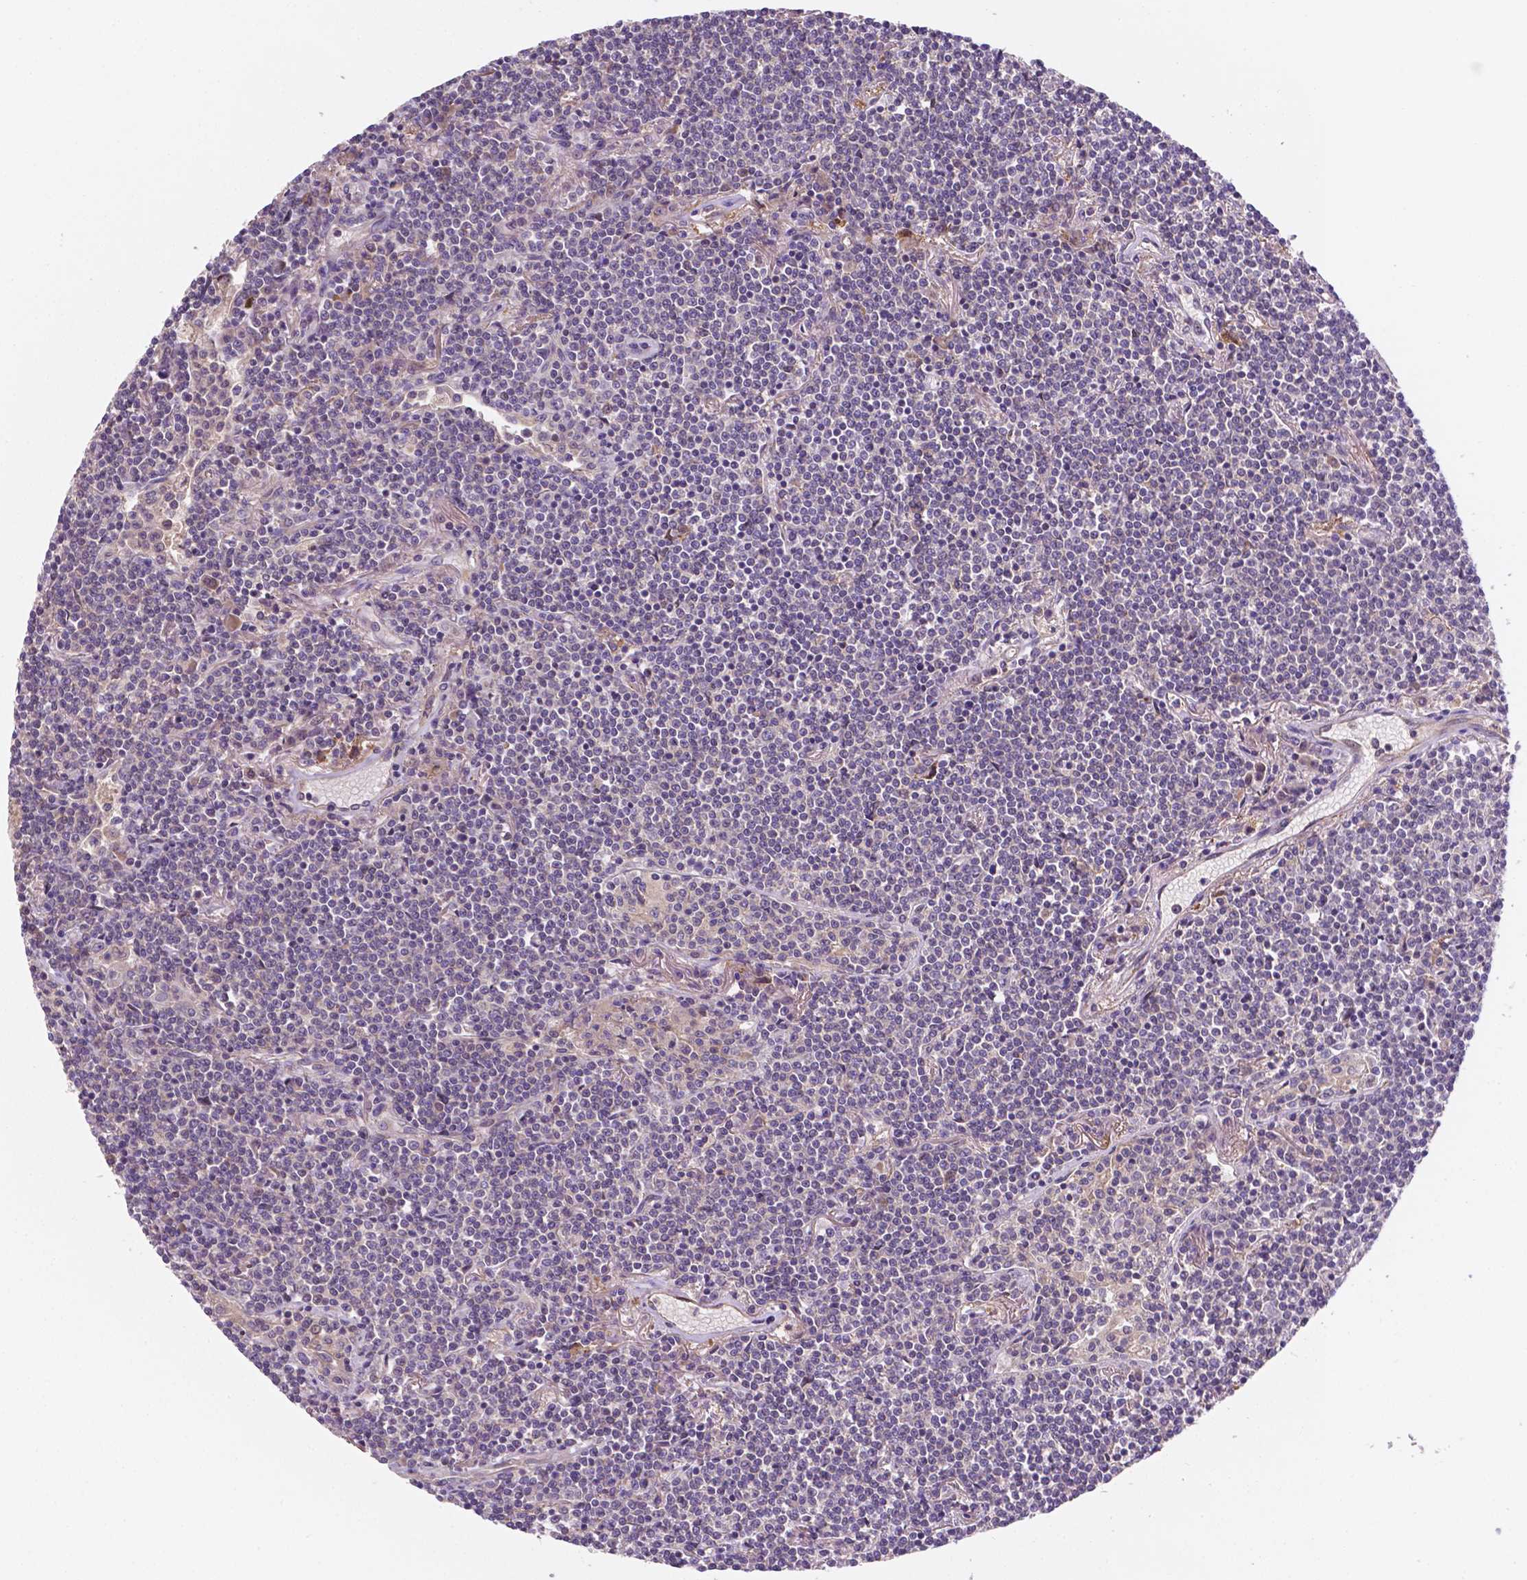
{"staining": {"intensity": "negative", "quantity": "none", "location": "none"}, "tissue": "lymphoma", "cell_type": "Tumor cells", "image_type": "cancer", "snomed": [{"axis": "morphology", "description": "Malignant lymphoma, non-Hodgkin's type, Low grade"}, {"axis": "topography", "description": "Lung"}], "caption": "Tumor cells are negative for brown protein staining in lymphoma.", "gene": "TM4SF20", "patient": {"sex": "female", "age": 71}}